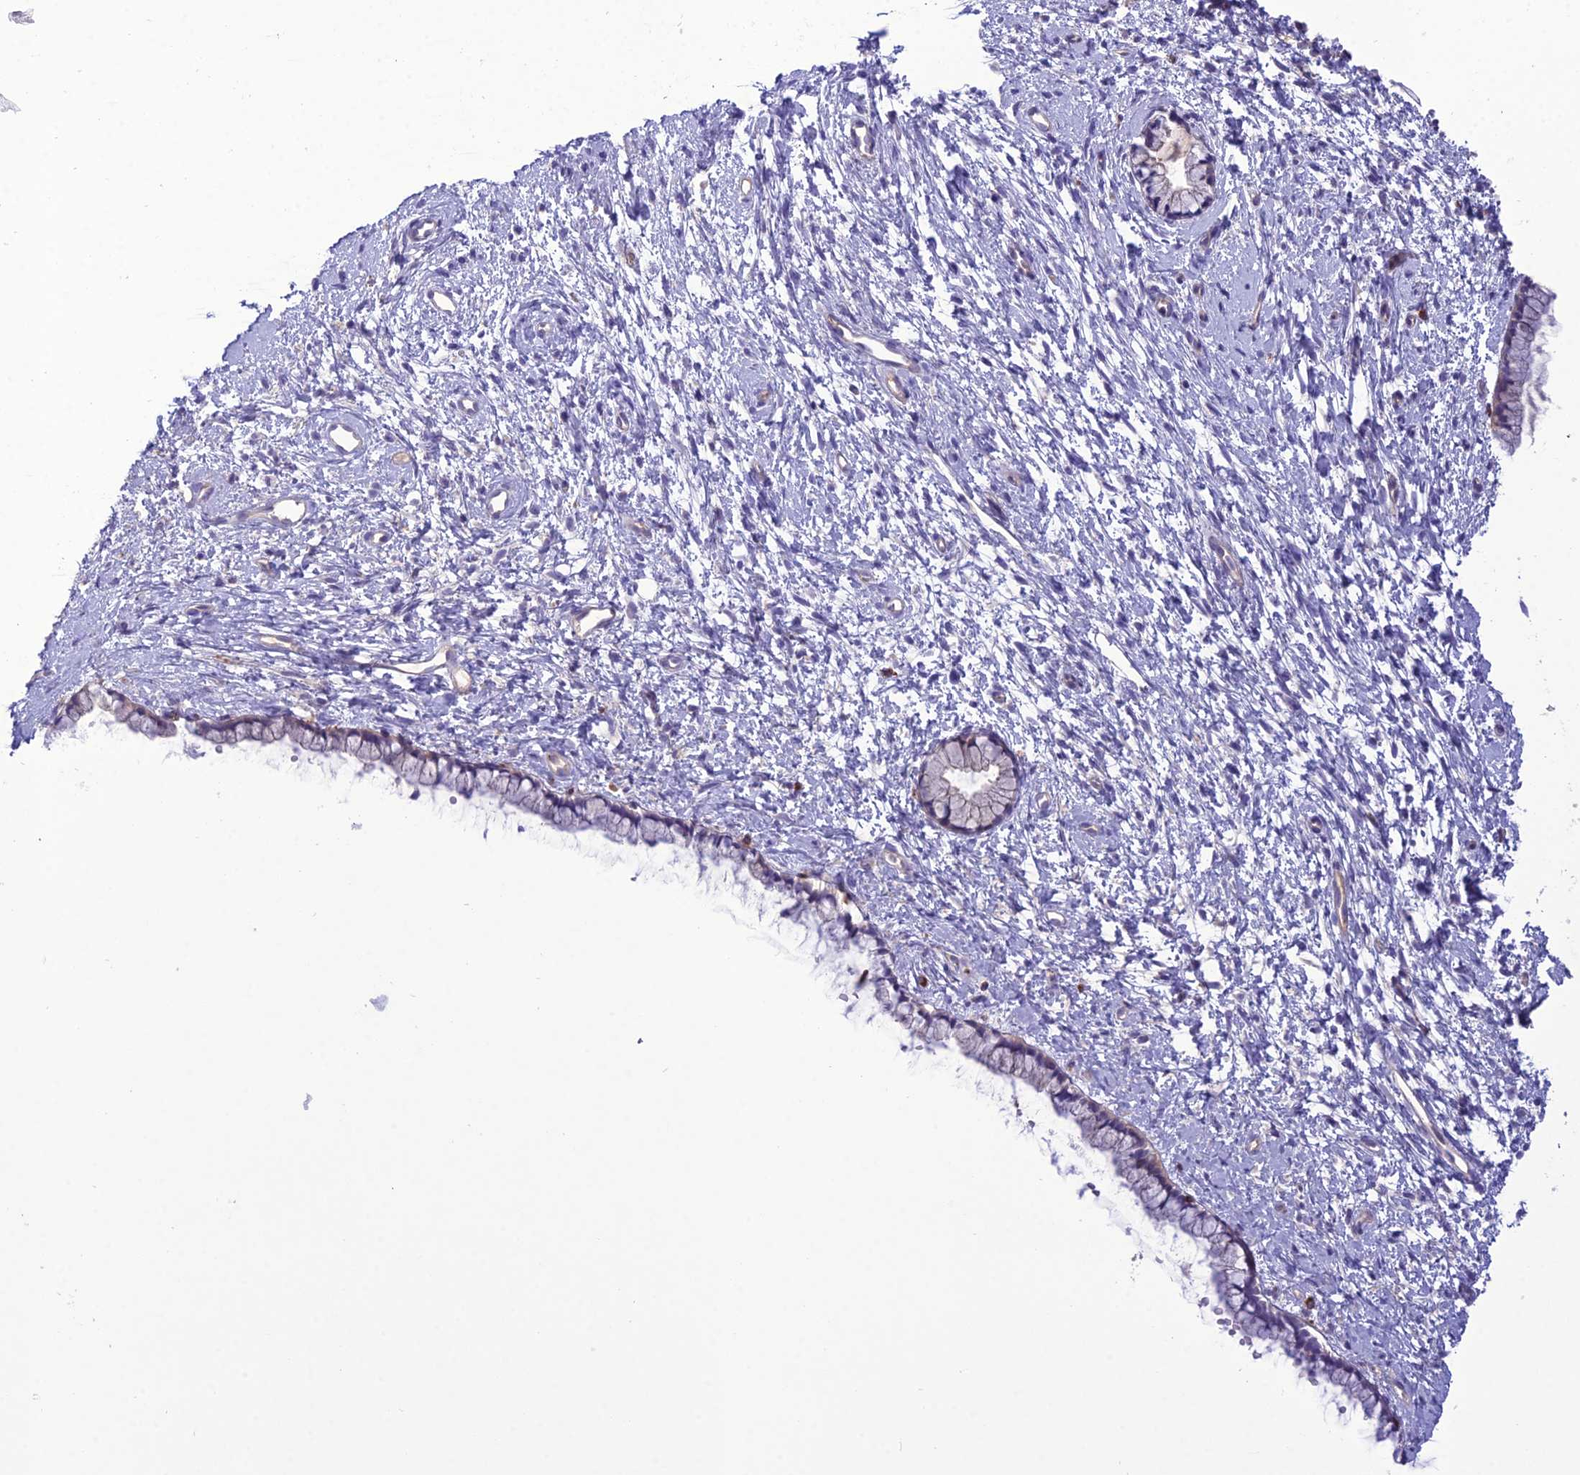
{"staining": {"intensity": "weak", "quantity": "25%-75%", "location": "cytoplasmic/membranous"}, "tissue": "cervix", "cell_type": "Glandular cells", "image_type": "normal", "snomed": [{"axis": "morphology", "description": "Normal tissue, NOS"}, {"axis": "topography", "description": "Cervix"}], "caption": "IHC (DAB) staining of unremarkable cervix demonstrates weak cytoplasmic/membranous protein staining in approximately 25%-75% of glandular cells. (IHC, brightfield microscopy, high magnification).", "gene": "GDF6", "patient": {"sex": "female", "age": 57}}